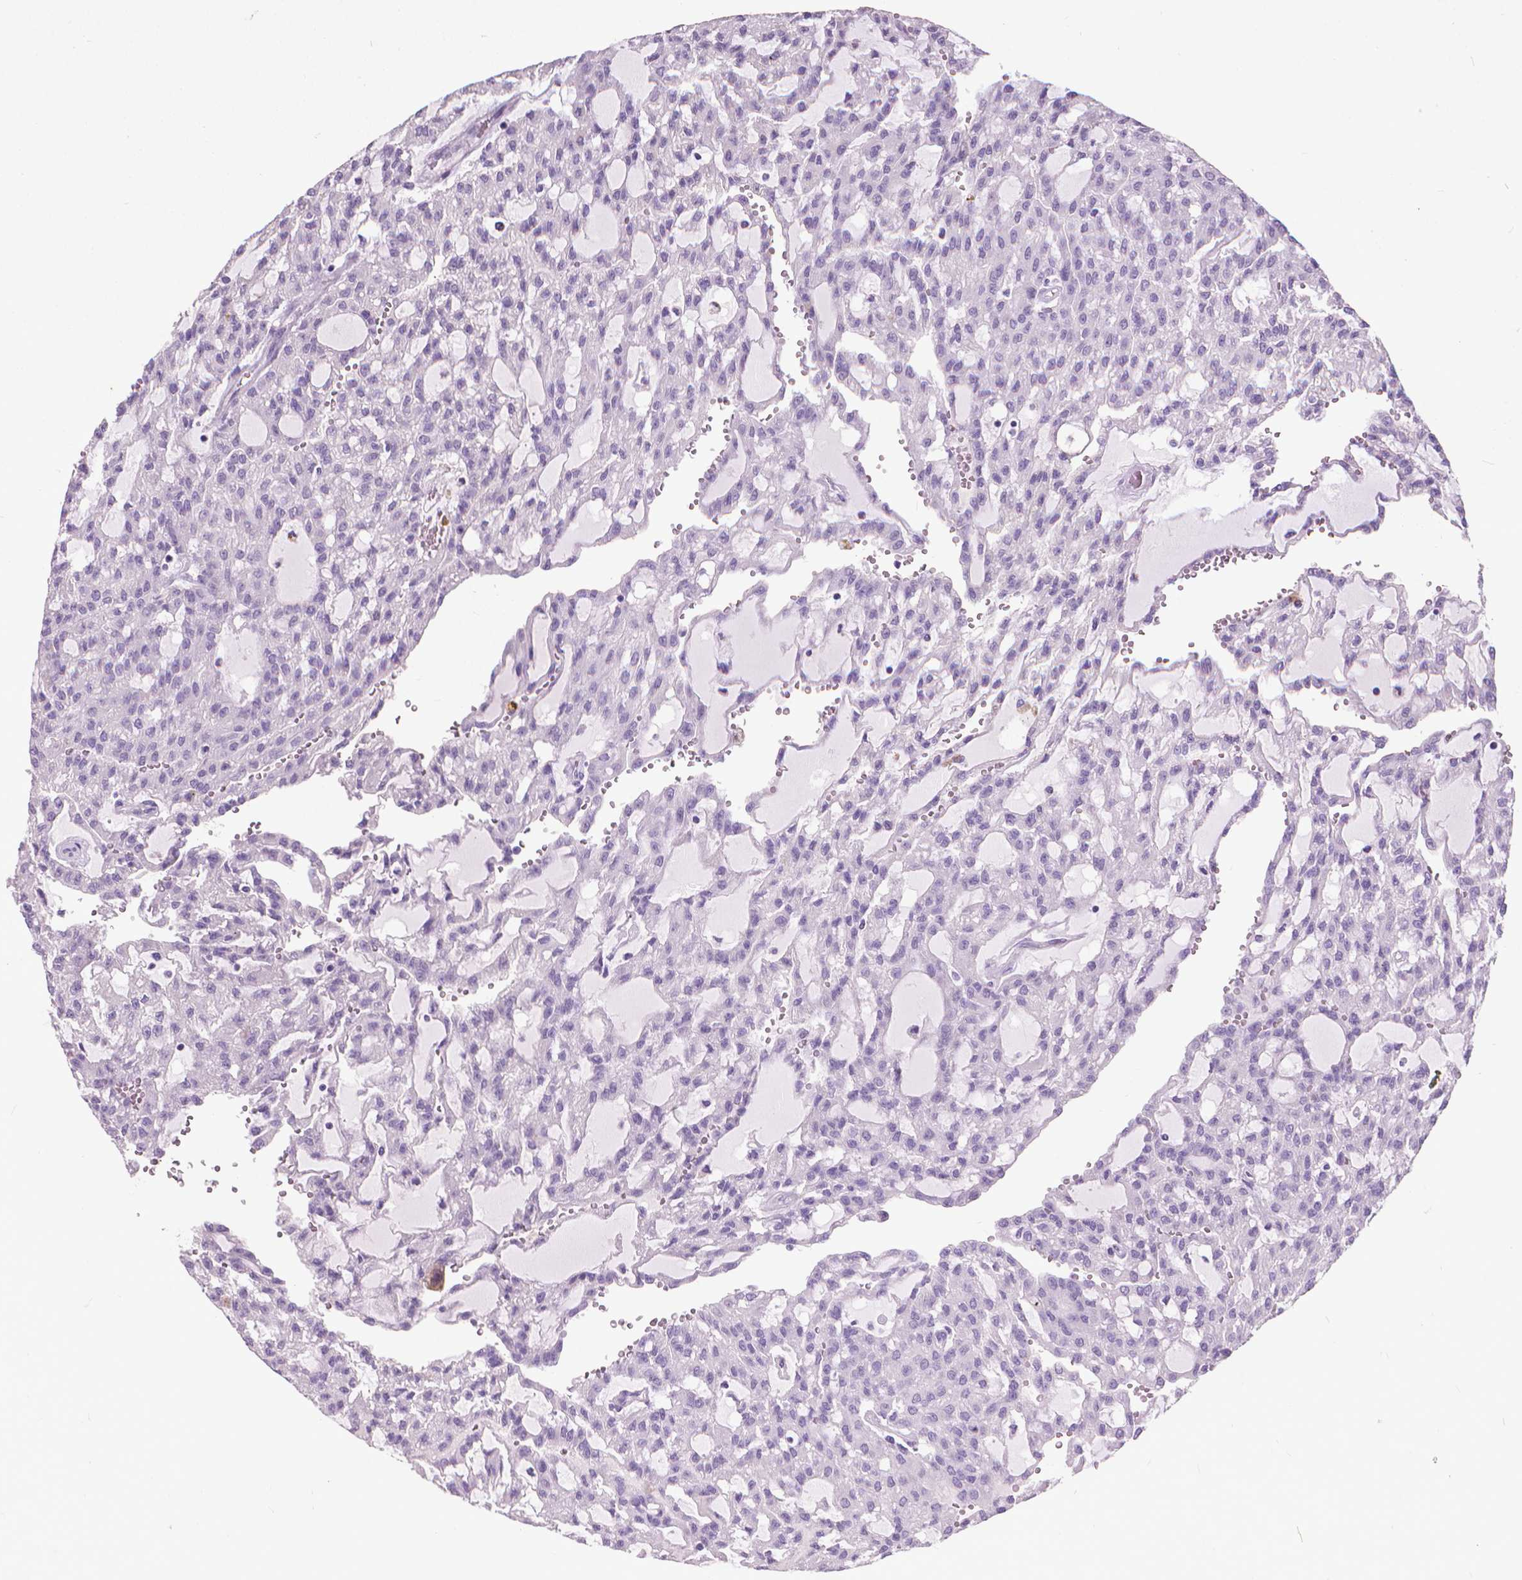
{"staining": {"intensity": "negative", "quantity": "none", "location": "none"}, "tissue": "renal cancer", "cell_type": "Tumor cells", "image_type": "cancer", "snomed": [{"axis": "morphology", "description": "Adenocarcinoma, NOS"}, {"axis": "topography", "description": "Kidney"}], "caption": "Tumor cells are negative for protein expression in human renal cancer.", "gene": "KRT5", "patient": {"sex": "male", "age": 63}}